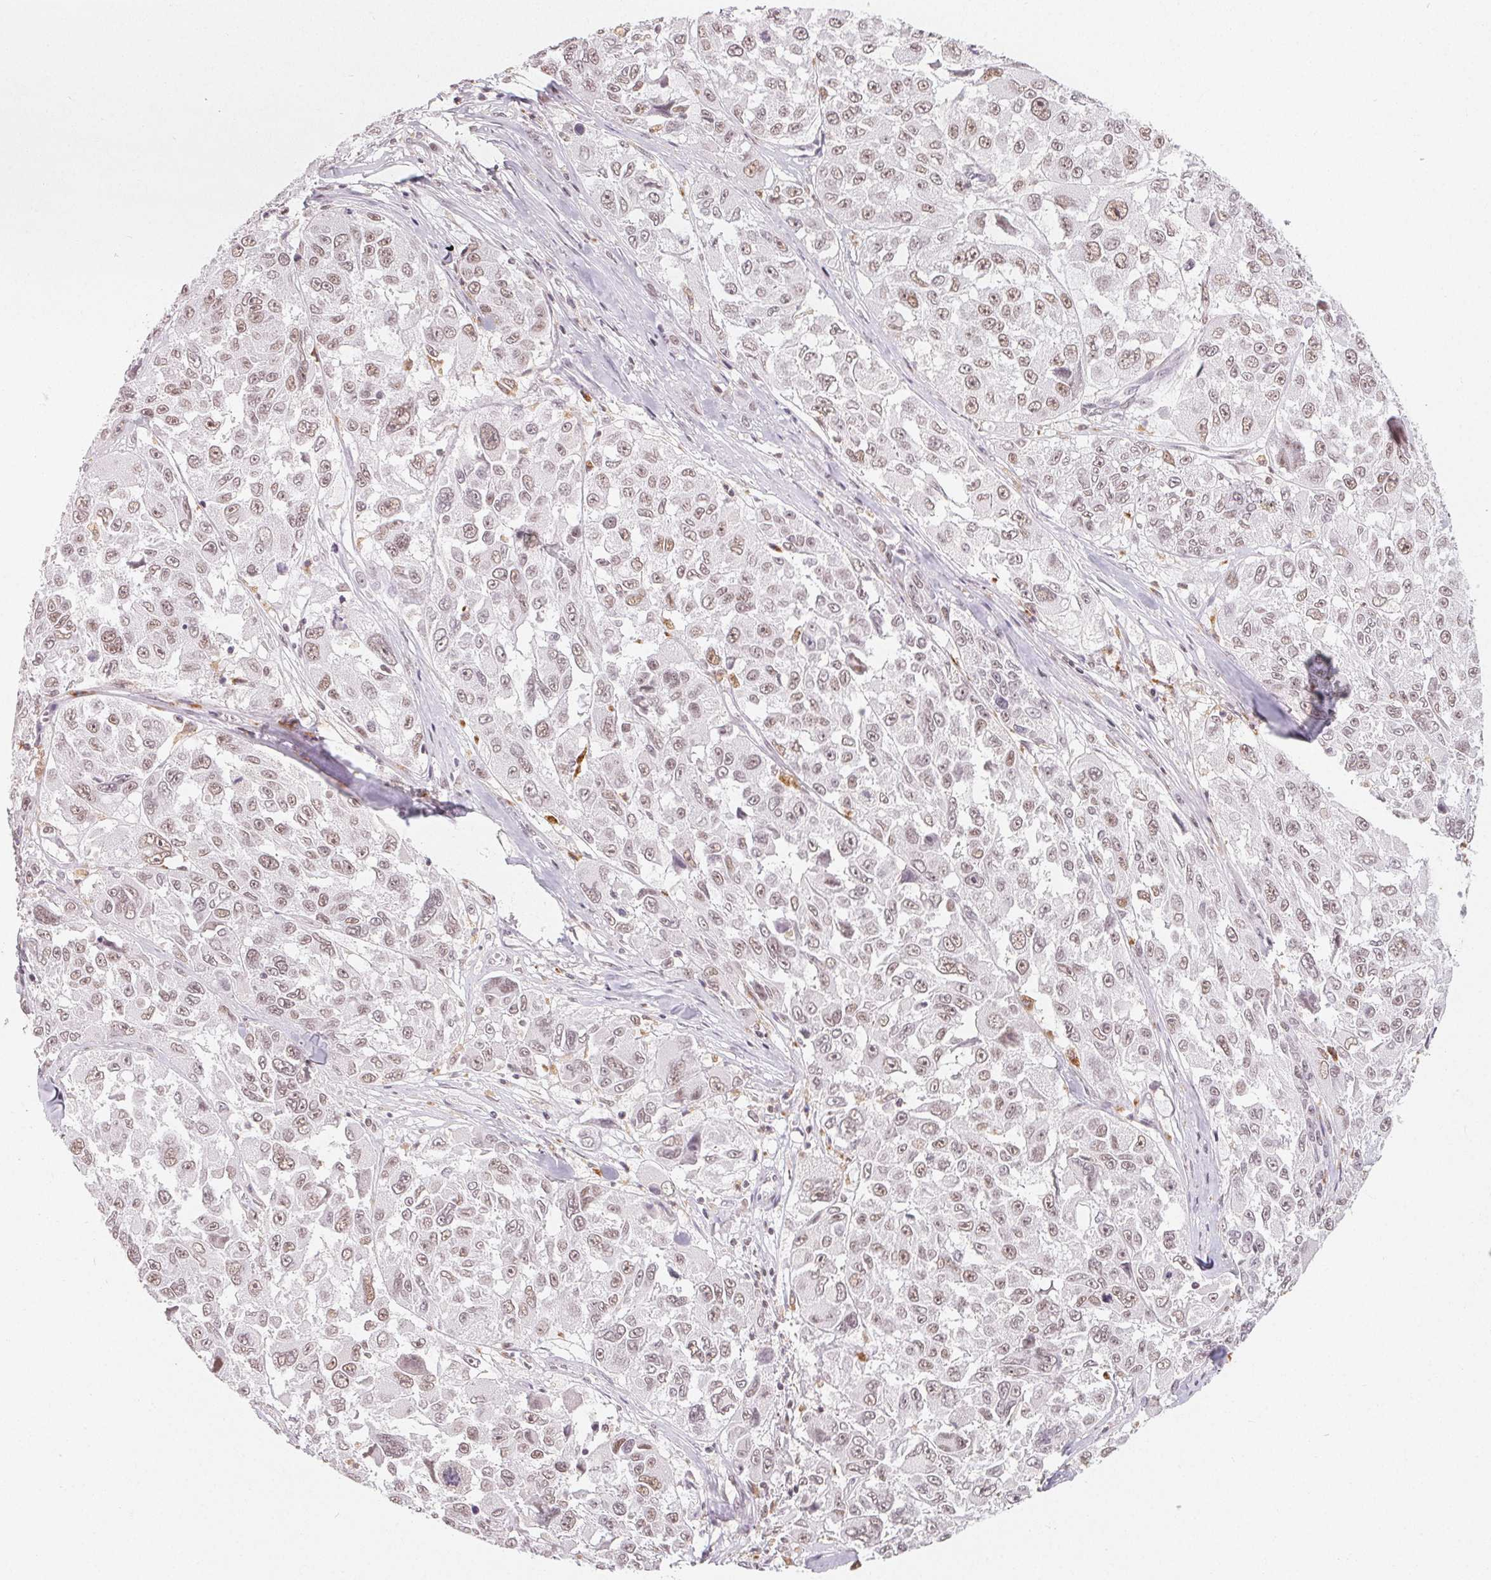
{"staining": {"intensity": "weak", "quantity": ">75%", "location": "nuclear"}, "tissue": "melanoma", "cell_type": "Tumor cells", "image_type": "cancer", "snomed": [{"axis": "morphology", "description": "Malignant melanoma, NOS"}, {"axis": "topography", "description": "Skin"}], "caption": "This image displays immunohistochemistry (IHC) staining of human malignant melanoma, with low weak nuclear staining in about >75% of tumor cells.", "gene": "NXF3", "patient": {"sex": "female", "age": 66}}